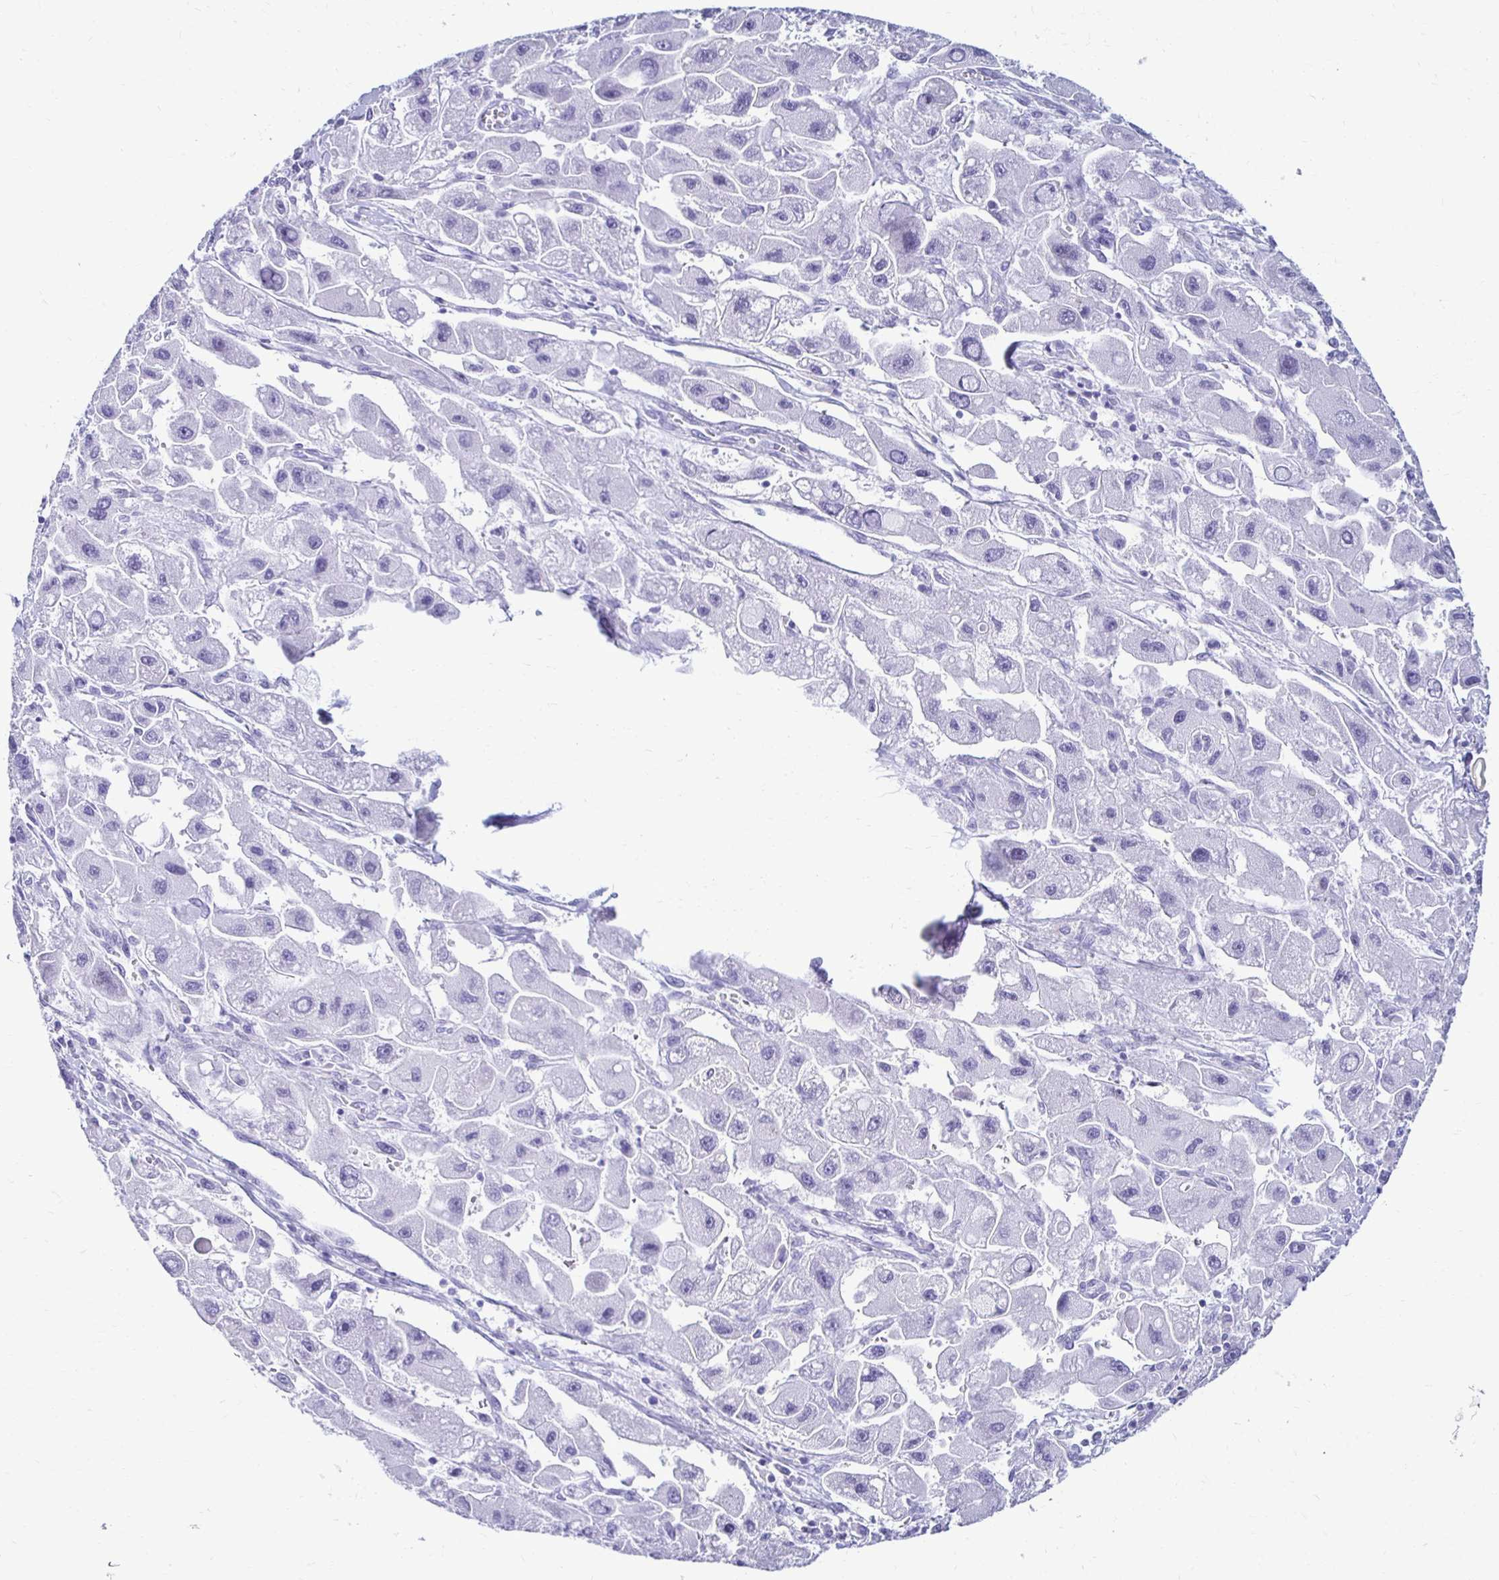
{"staining": {"intensity": "negative", "quantity": "none", "location": "none"}, "tissue": "liver cancer", "cell_type": "Tumor cells", "image_type": "cancer", "snomed": [{"axis": "morphology", "description": "Carcinoma, Hepatocellular, NOS"}, {"axis": "topography", "description": "Liver"}], "caption": "Tumor cells show no significant expression in liver hepatocellular carcinoma.", "gene": "CST5", "patient": {"sex": "male", "age": 24}}